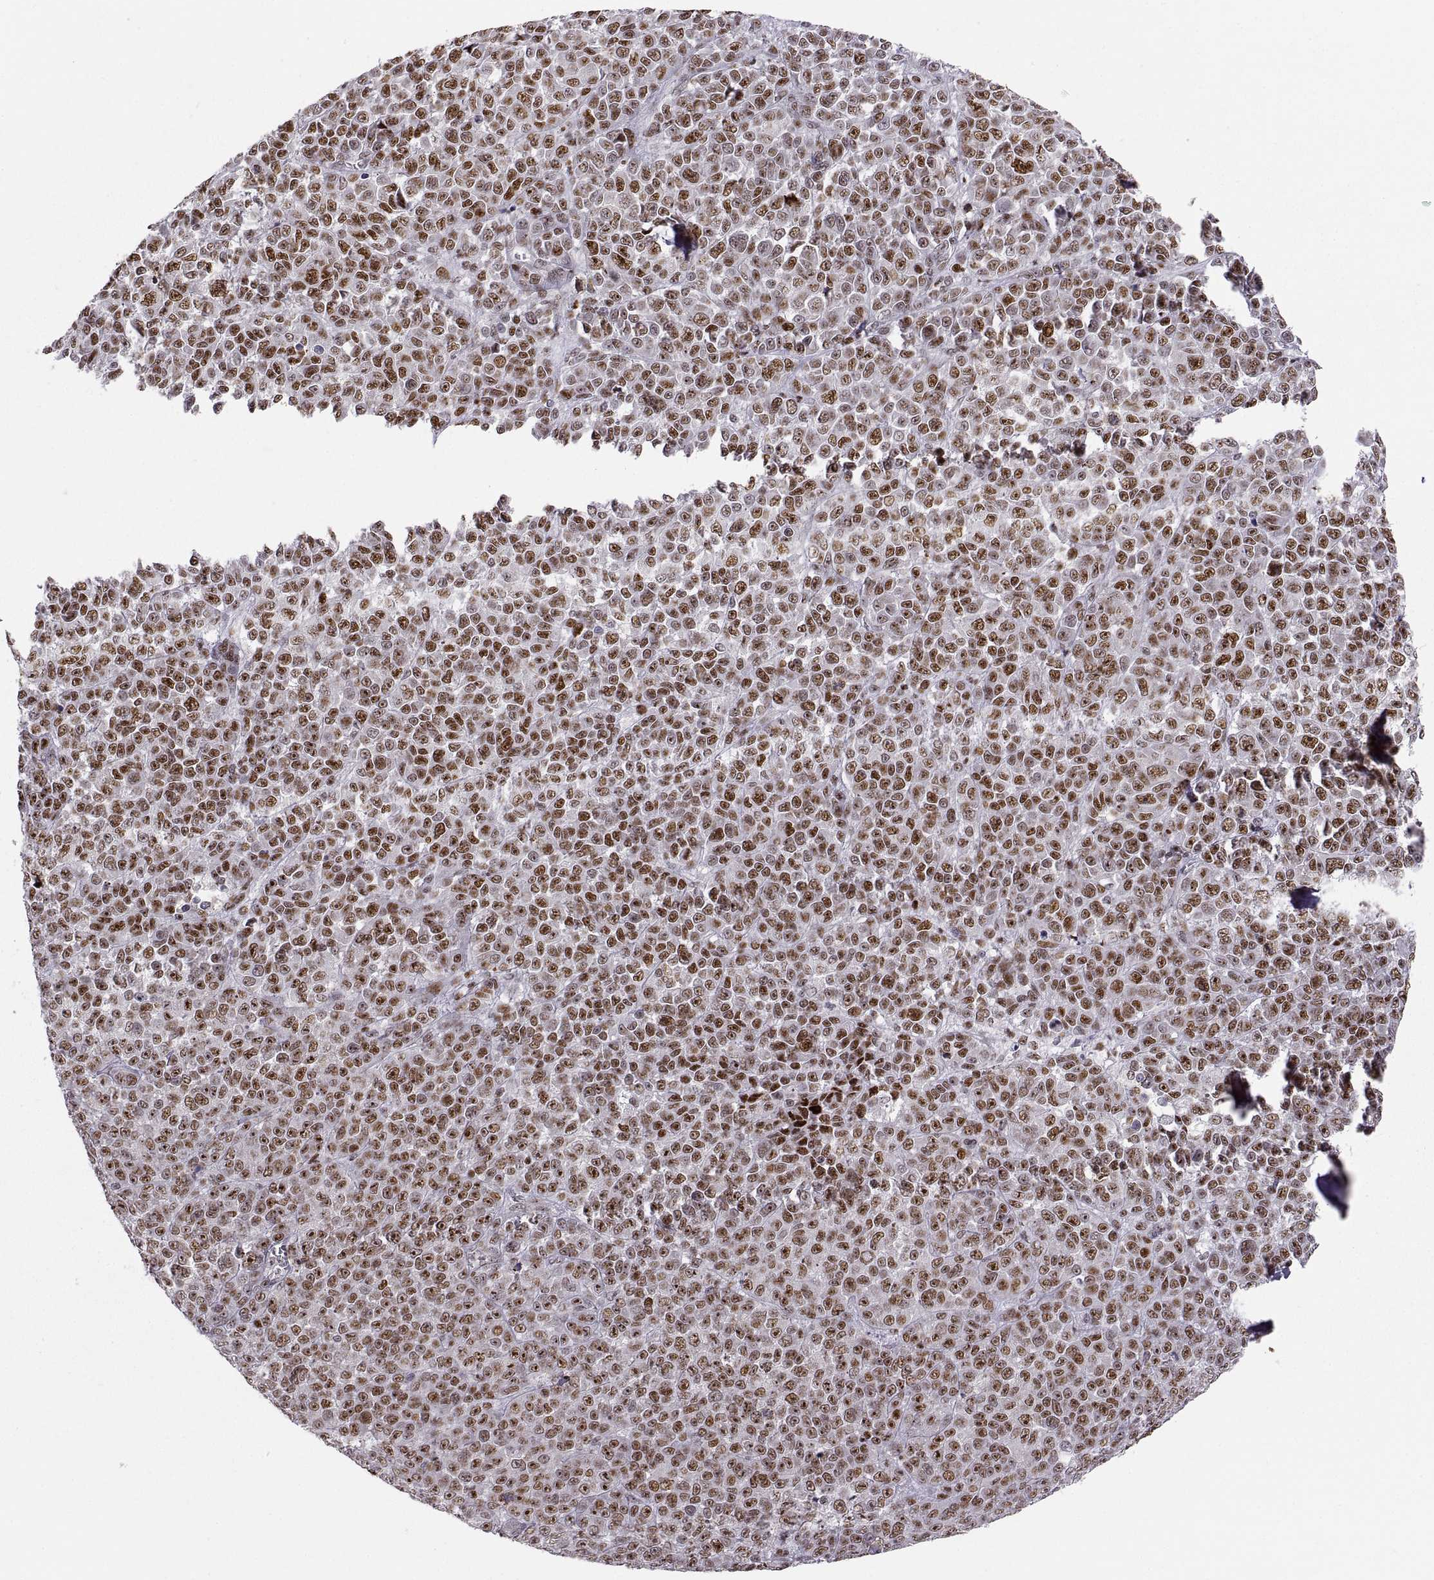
{"staining": {"intensity": "strong", "quantity": ">75%", "location": "nuclear"}, "tissue": "melanoma", "cell_type": "Tumor cells", "image_type": "cancer", "snomed": [{"axis": "morphology", "description": "Malignant melanoma, NOS"}, {"axis": "topography", "description": "Skin"}], "caption": "Malignant melanoma tissue reveals strong nuclear expression in approximately >75% of tumor cells, visualized by immunohistochemistry.", "gene": "SNAI1", "patient": {"sex": "female", "age": 95}}